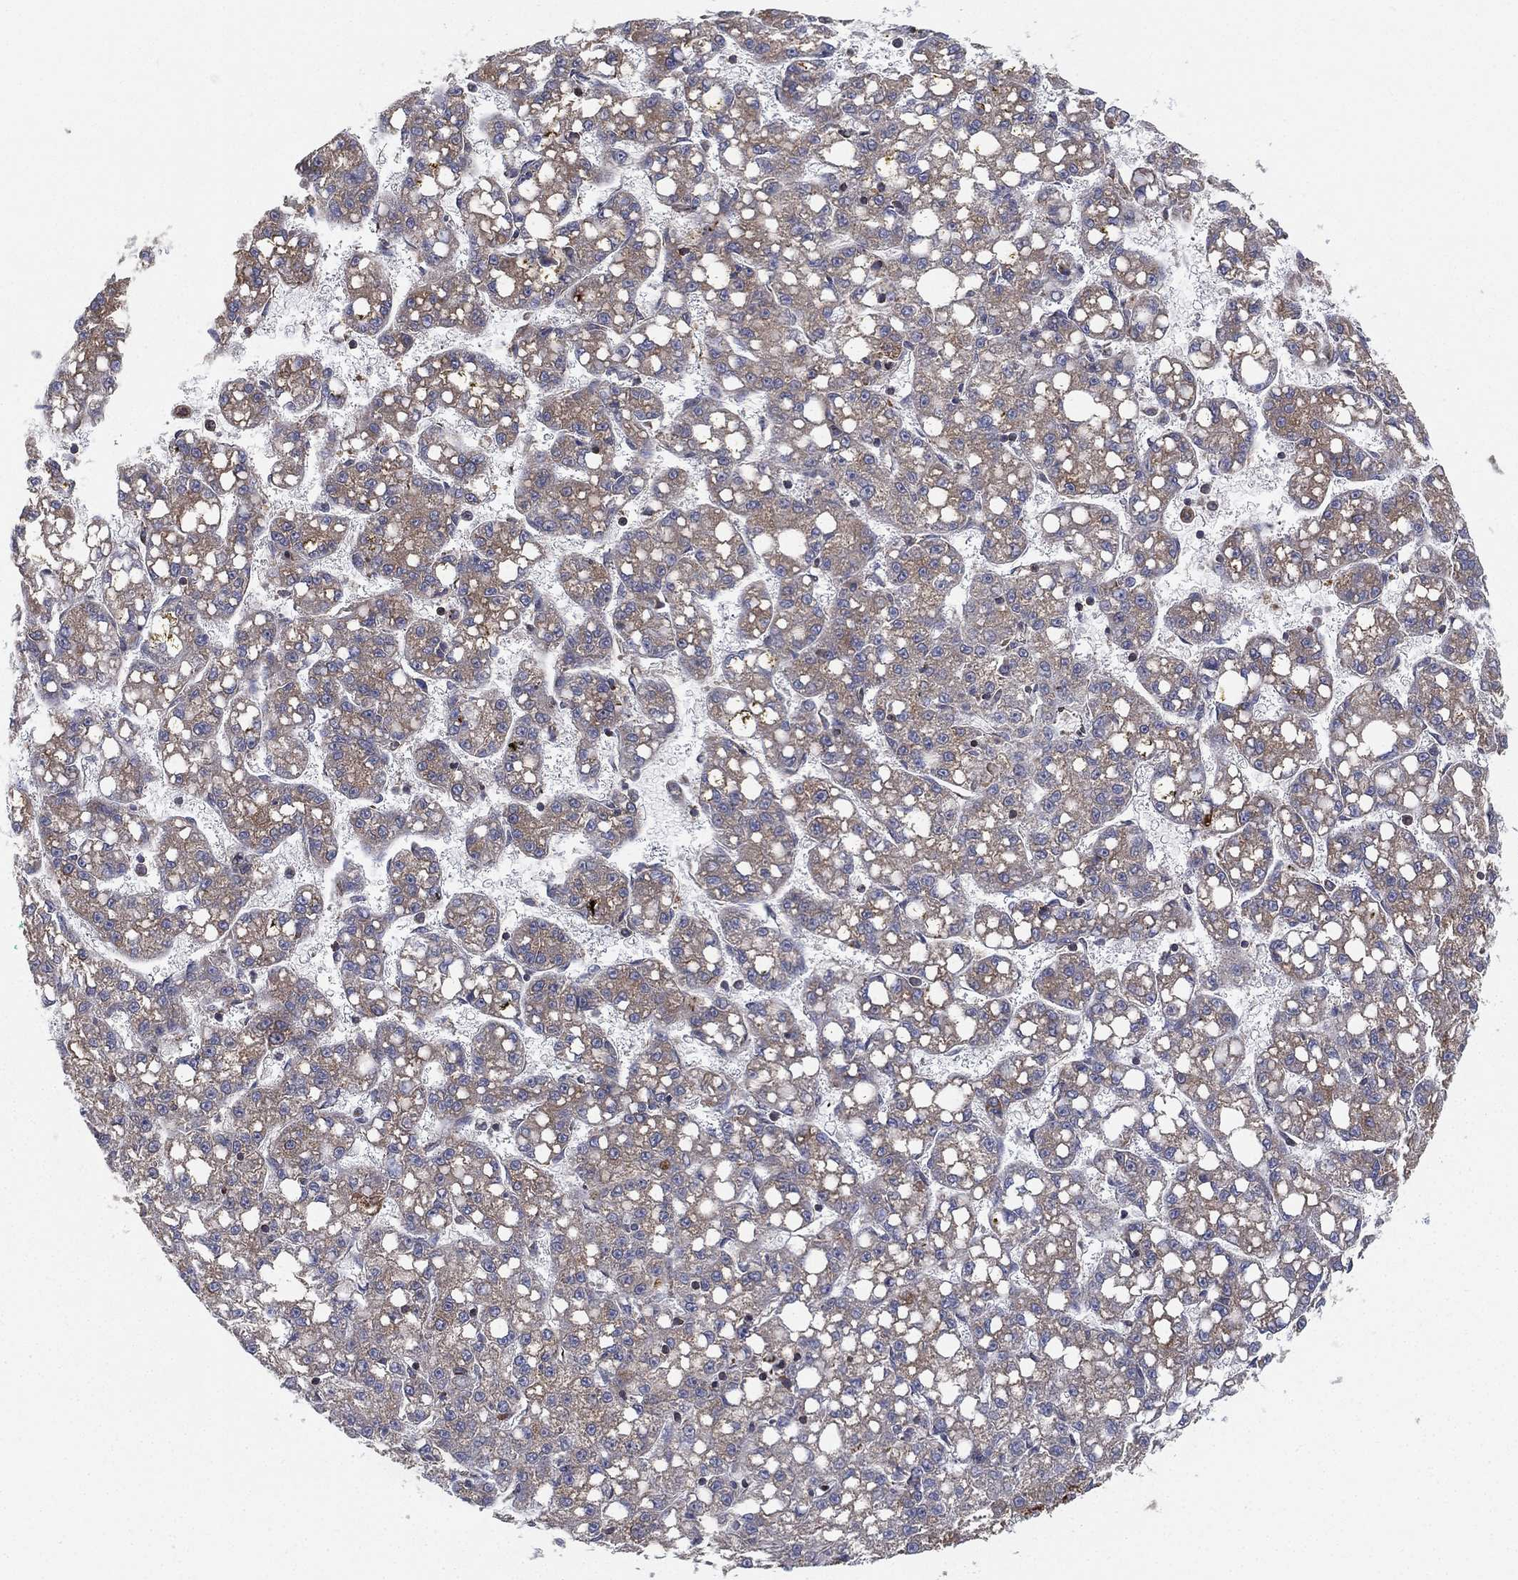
{"staining": {"intensity": "weak", "quantity": "<25%", "location": "cytoplasmic/membranous"}, "tissue": "liver cancer", "cell_type": "Tumor cells", "image_type": "cancer", "snomed": [{"axis": "morphology", "description": "Carcinoma, Hepatocellular, NOS"}, {"axis": "topography", "description": "Liver"}], "caption": "Tumor cells are negative for brown protein staining in liver cancer.", "gene": "CYB5B", "patient": {"sex": "female", "age": 65}}